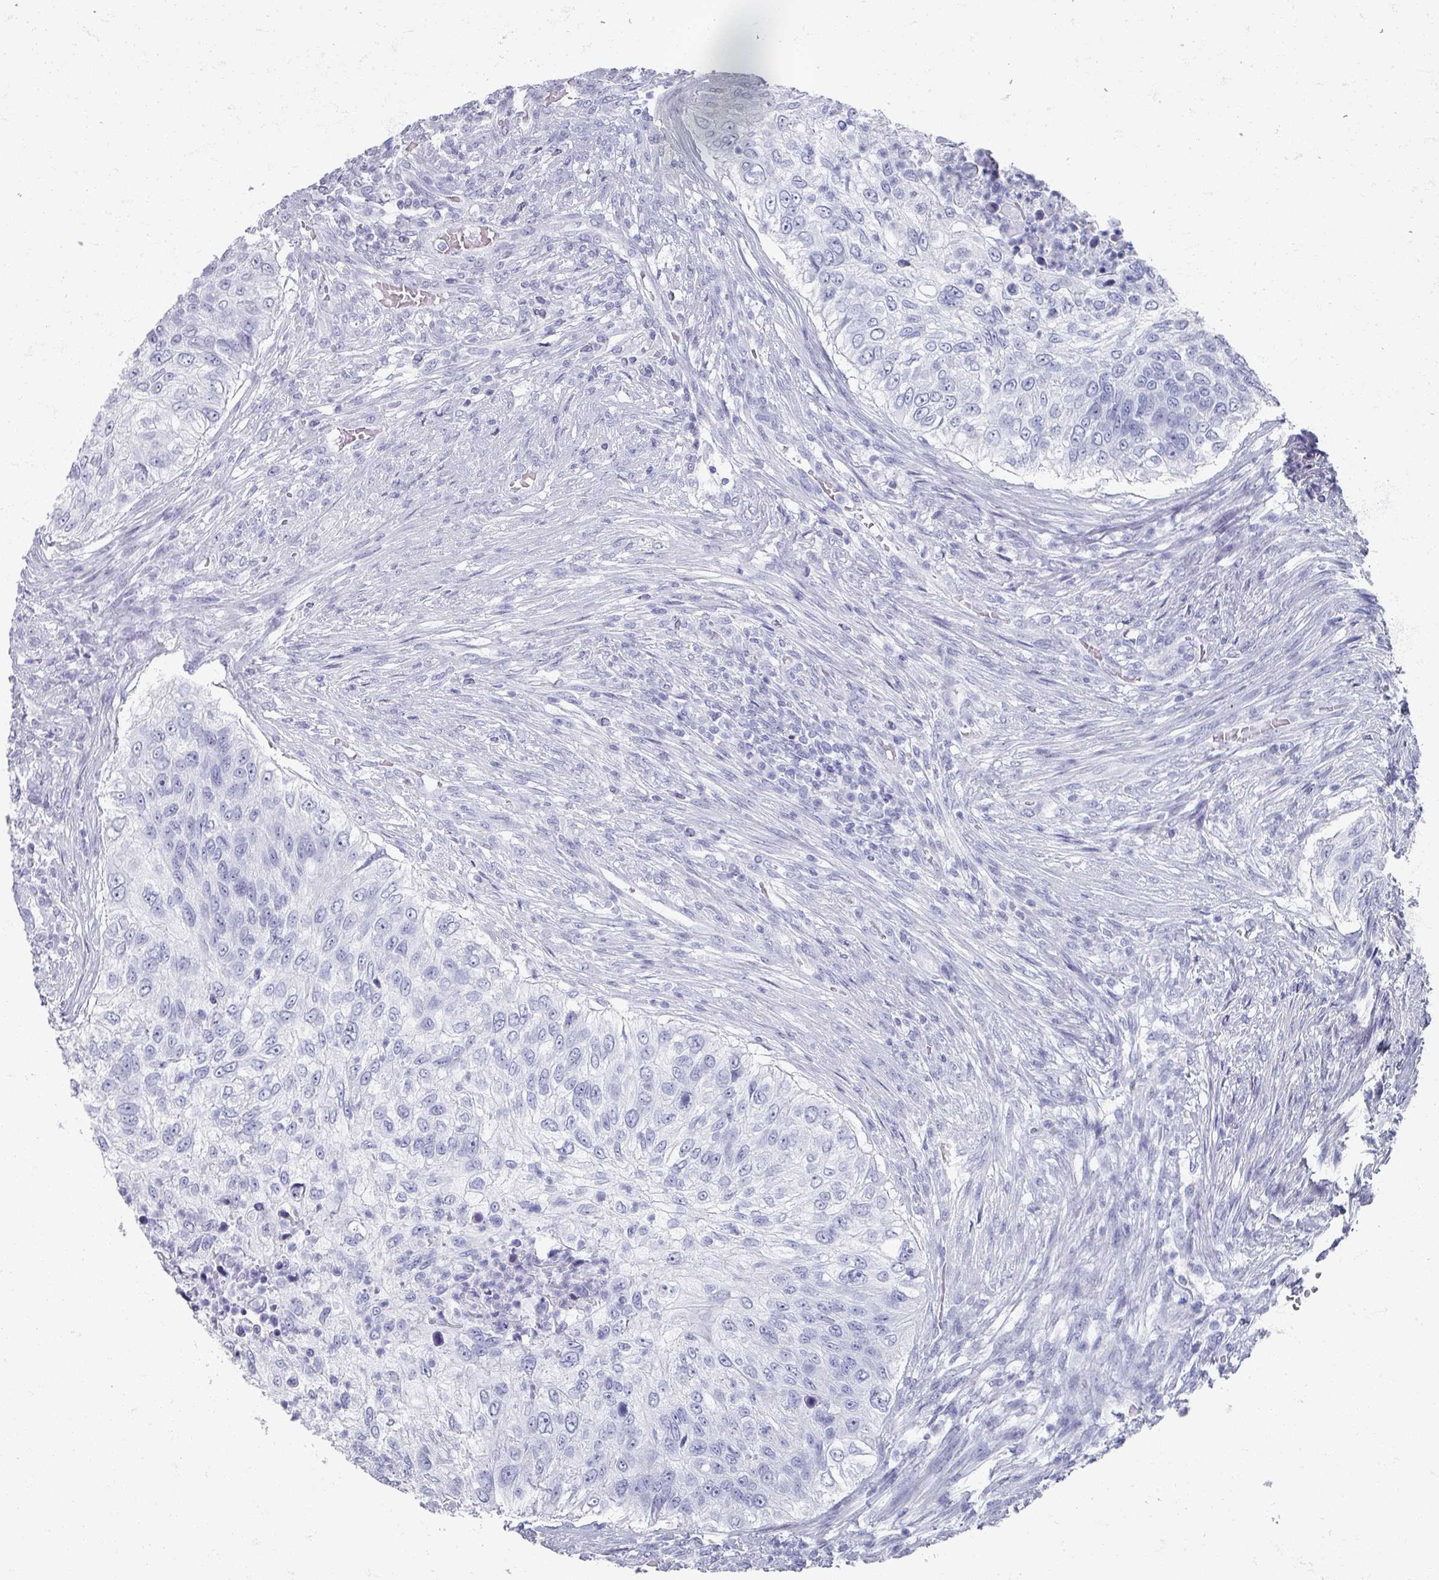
{"staining": {"intensity": "negative", "quantity": "none", "location": "none"}, "tissue": "urothelial cancer", "cell_type": "Tumor cells", "image_type": "cancer", "snomed": [{"axis": "morphology", "description": "Urothelial carcinoma, High grade"}, {"axis": "topography", "description": "Urinary bladder"}], "caption": "The histopathology image reveals no significant positivity in tumor cells of urothelial cancer. The staining is performed using DAB brown chromogen with nuclei counter-stained in using hematoxylin.", "gene": "OMG", "patient": {"sex": "female", "age": 60}}